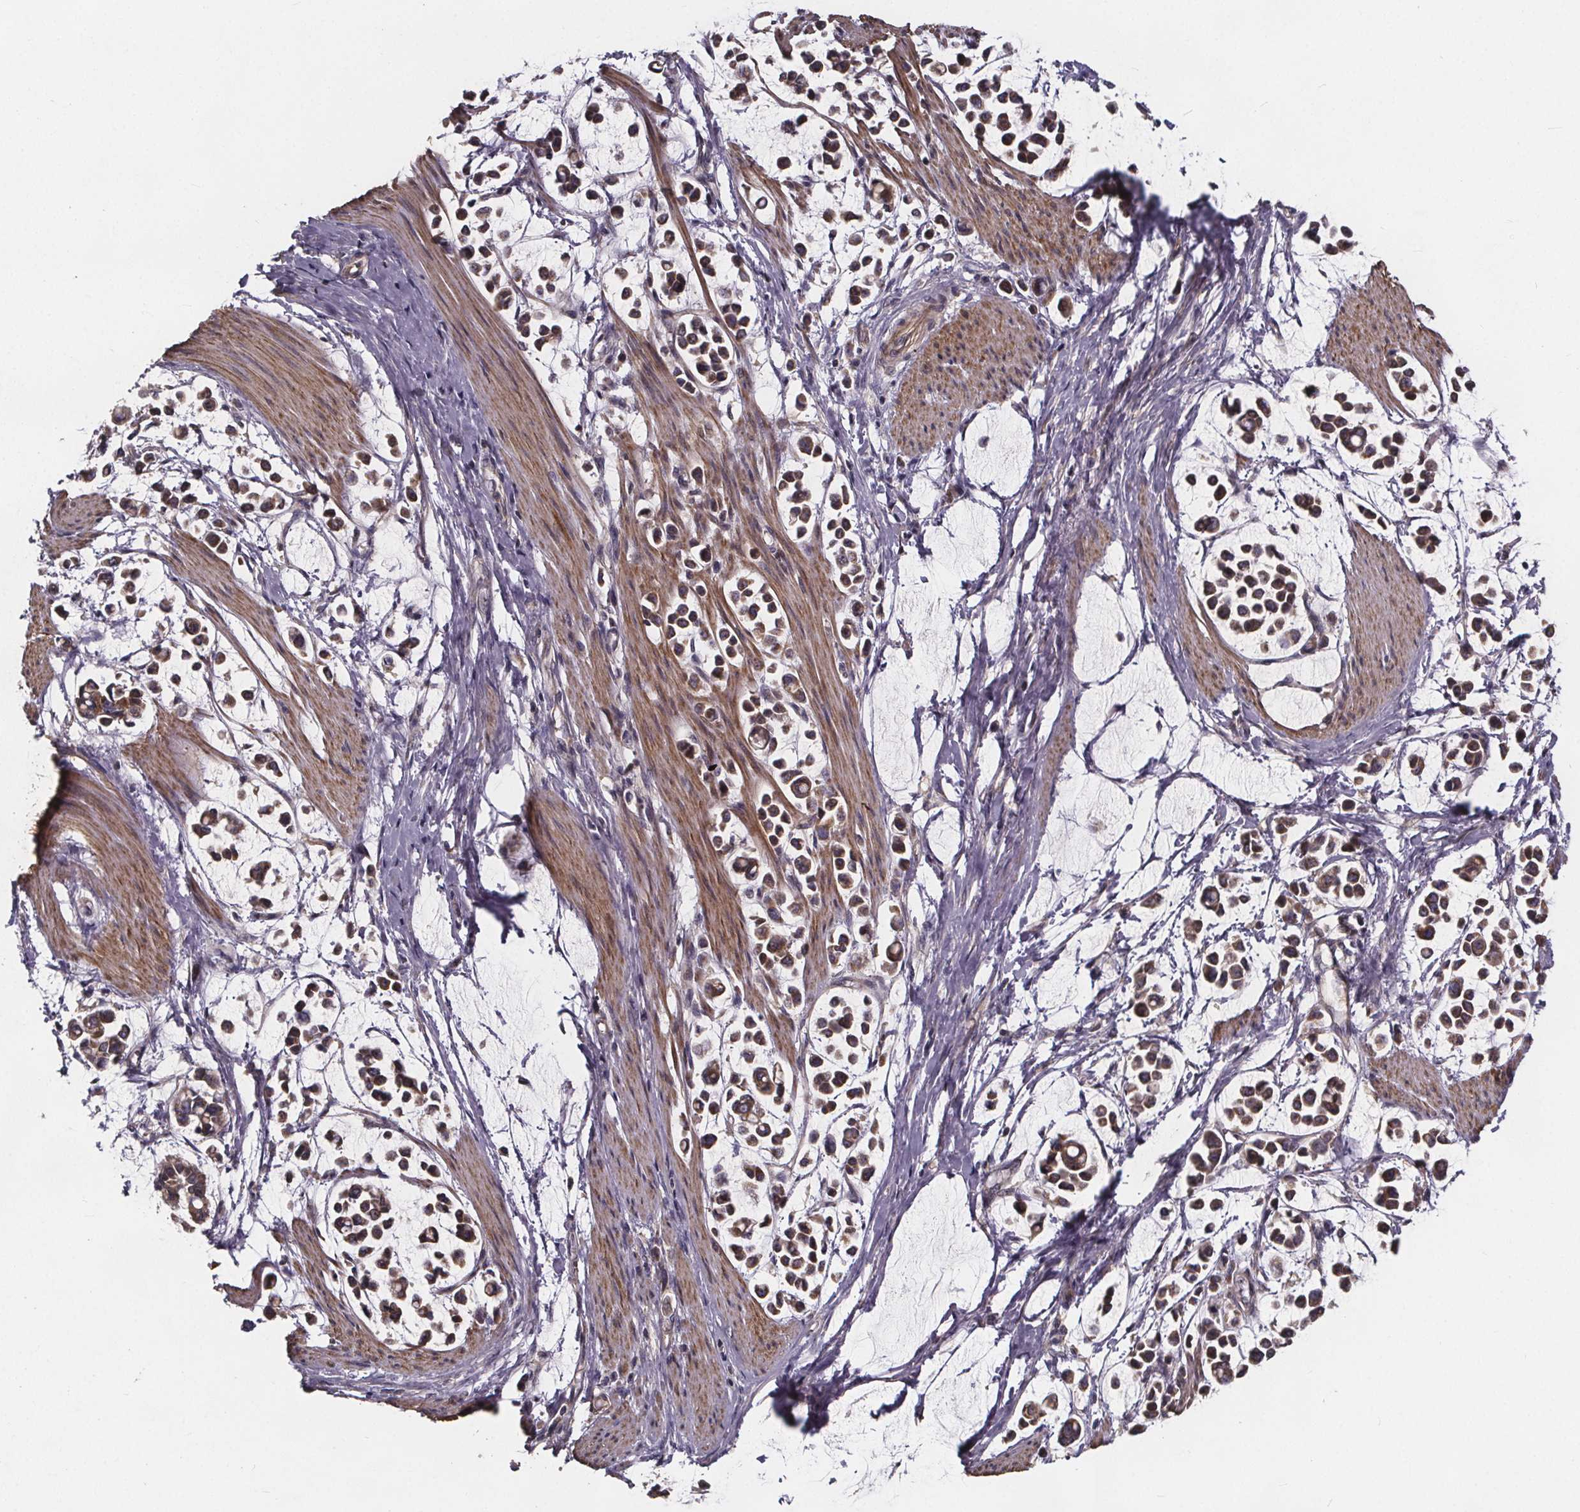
{"staining": {"intensity": "moderate", "quantity": ">75%", "location": "cytoplasmic/membranous"}, "tissue": "stomach cancer", "cell_type": "Tumor cells", "image_type": "cancer", "snomed": [{"axis": "morphology", "description": "Adenocarcinoma, NOS"}, {"axis": "topography", "description": "Stomach"}], "caption": "Protein staining displays moderate cytoplasmic/membranous expression in approximately >75% of tumor cells in stomach adenocarcinoma. (DAB IHC with brightfield microscopy, high magnification).", "gene": "YME1L1", "patient": {"sex": "male", "age": 82}}